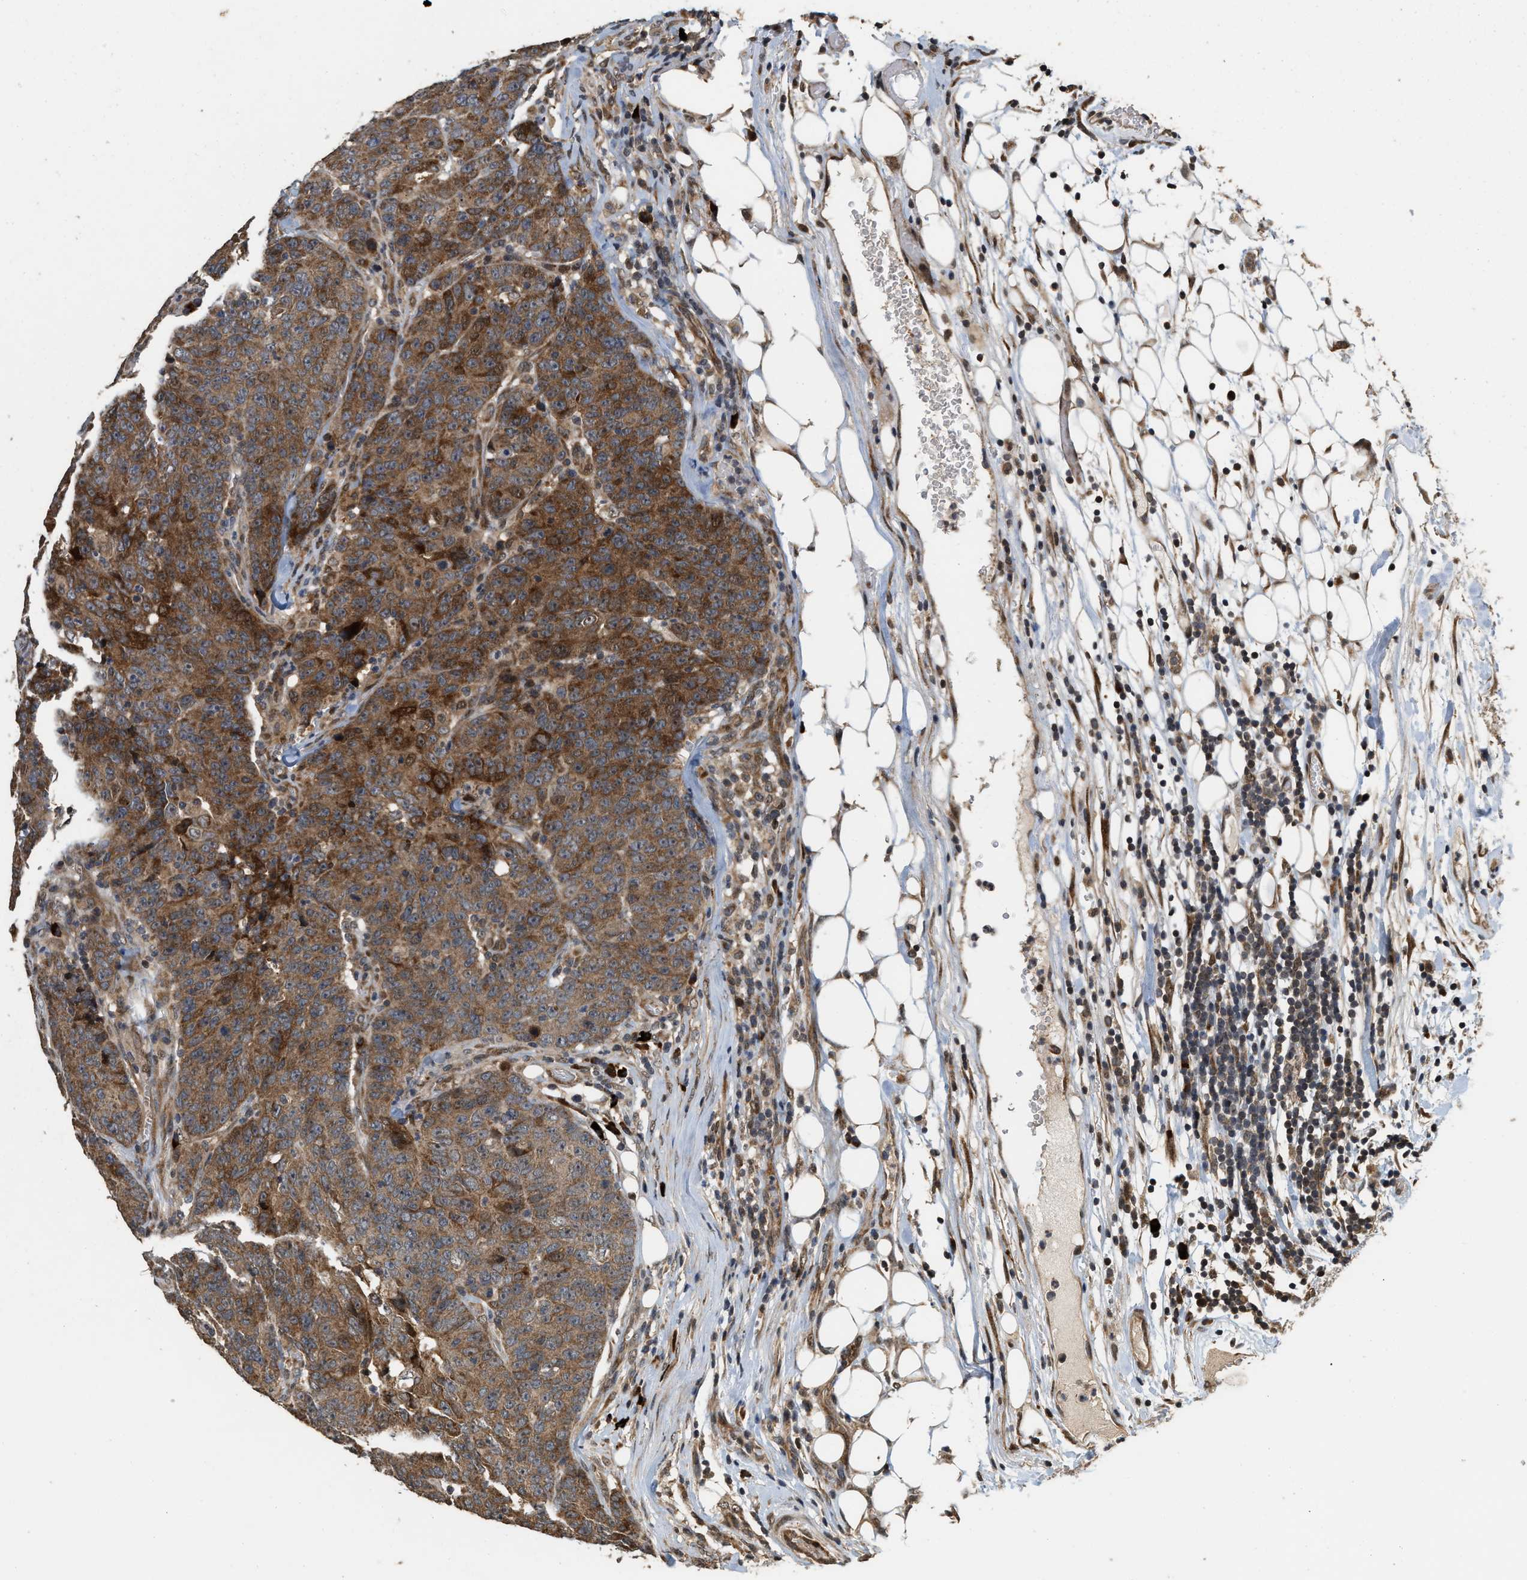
{"staining": {"intensity": "moderate", "quantity": ">75%", "location": "cytoplasmic/membranous"}, "tissue": "colorectal cancer", "cell_type": "Tumor cells", "image_type": "cancer", "snomed": [{"axis": "morphology", "description": "Adenocarcinoma, NOS"}, {"axis": "topography", "description": "Colon"}], "caption": "Approximately >75% of tumor cells in human colorectal cancer show moderate cytoplasmic/membranous protein staining as visualized by brown immunohistochemical staining.", "gene": "ELP2", "patient": {"sex": "female", "age": 53}}